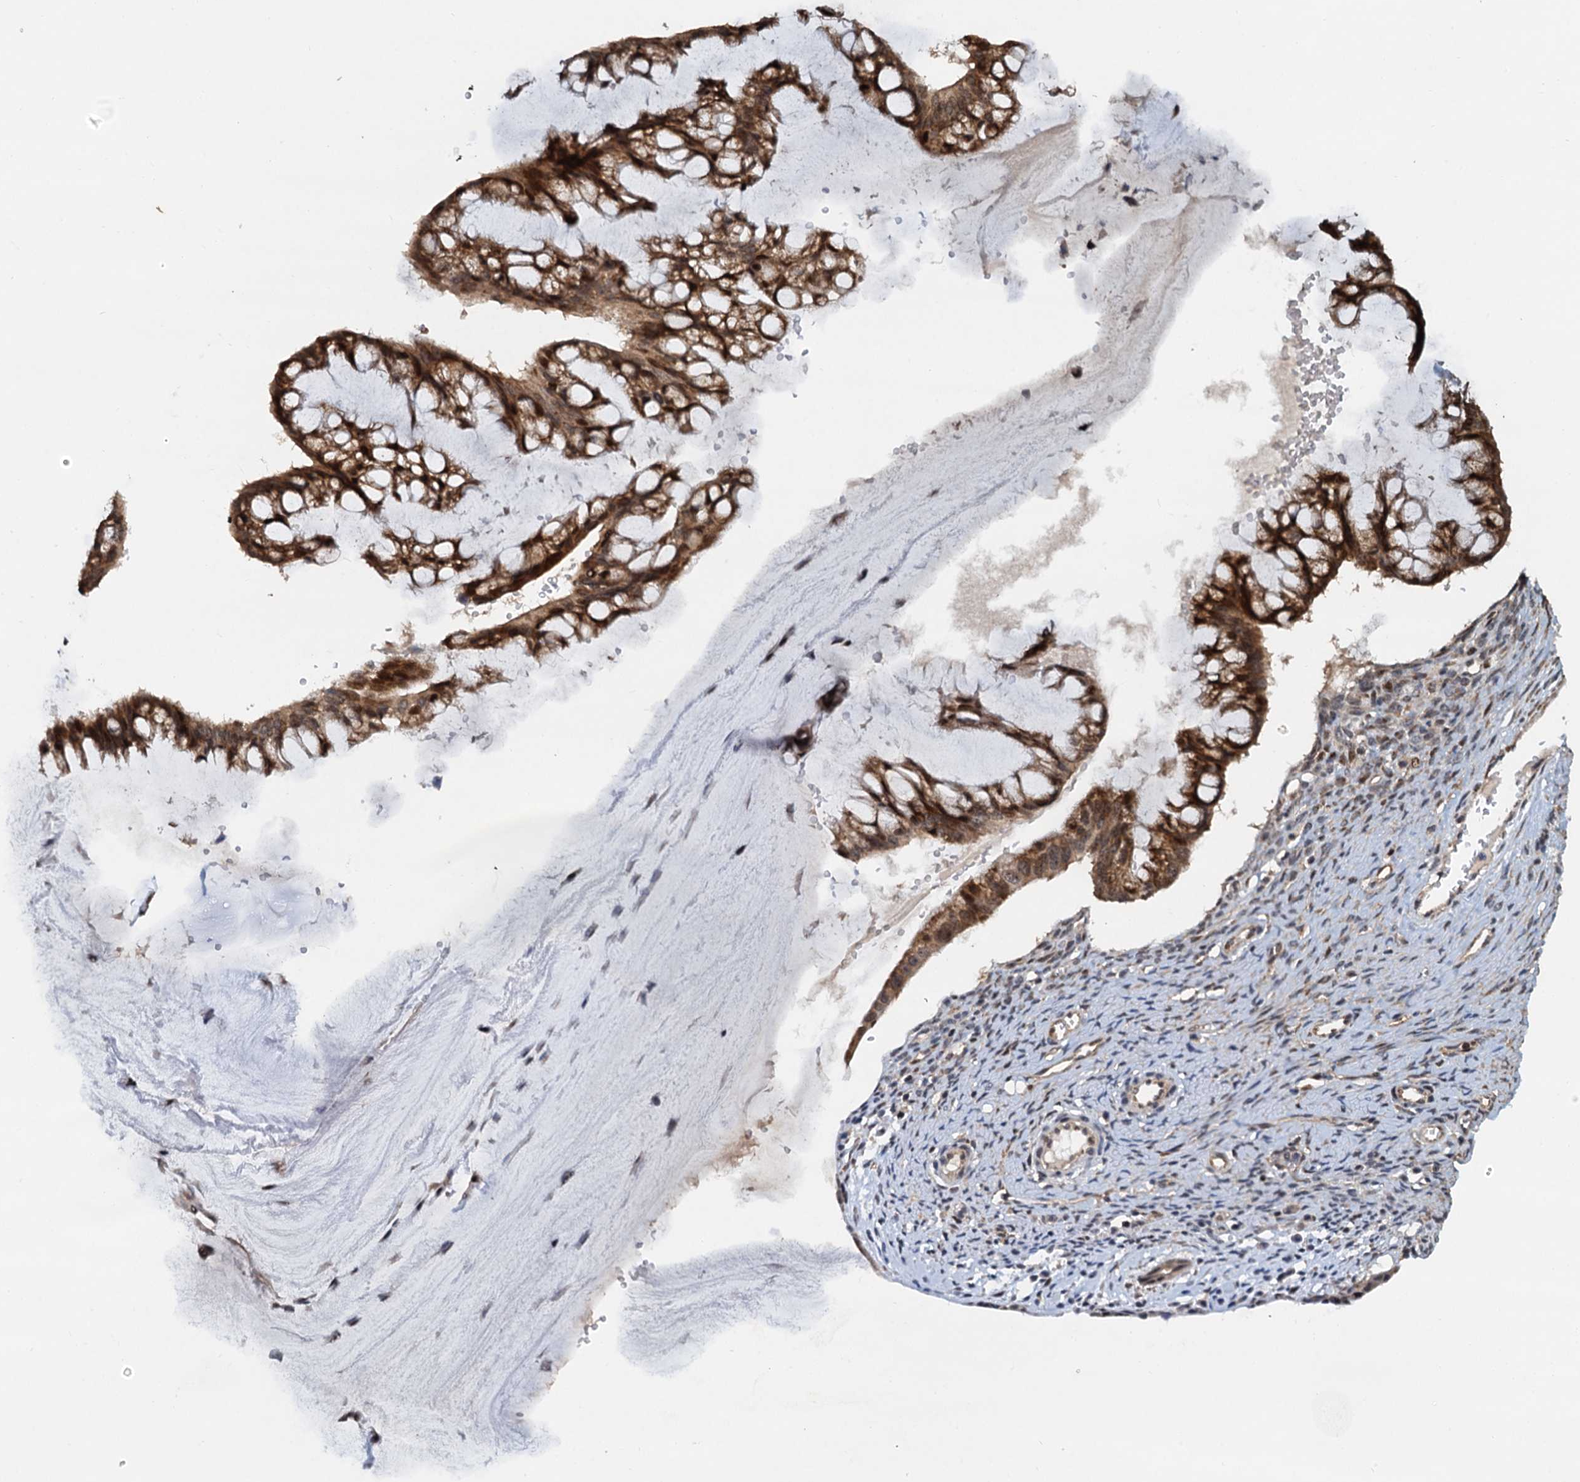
{"staining": {"intensity": "moderate", "quantity": ">75%", "location": "cytoplasmic/membranous,nuclear"}, "tissue": "ovarian cancer", "cell_type": "Tumor cells", "image_type": "cancer", "snomed": [{"axis": "morphology", "description": "Cystadenocarcinoma, mucinous, NOS"}, {"axis": "topography", "description": "Ovary"}], "caption": "Immunohistochemical staining of ovarian cancer (mucinous cystadenocarcinoma) displays medium levels of moderate cytoplasmic/membranous and nuclear protein expression in approximately >75% of tumor cells. (brown staining indicates protein expression, while blue staining denotes nuclei).", "gene": "DNAJC21", "patient": {"sex": "female", "age": 73}}